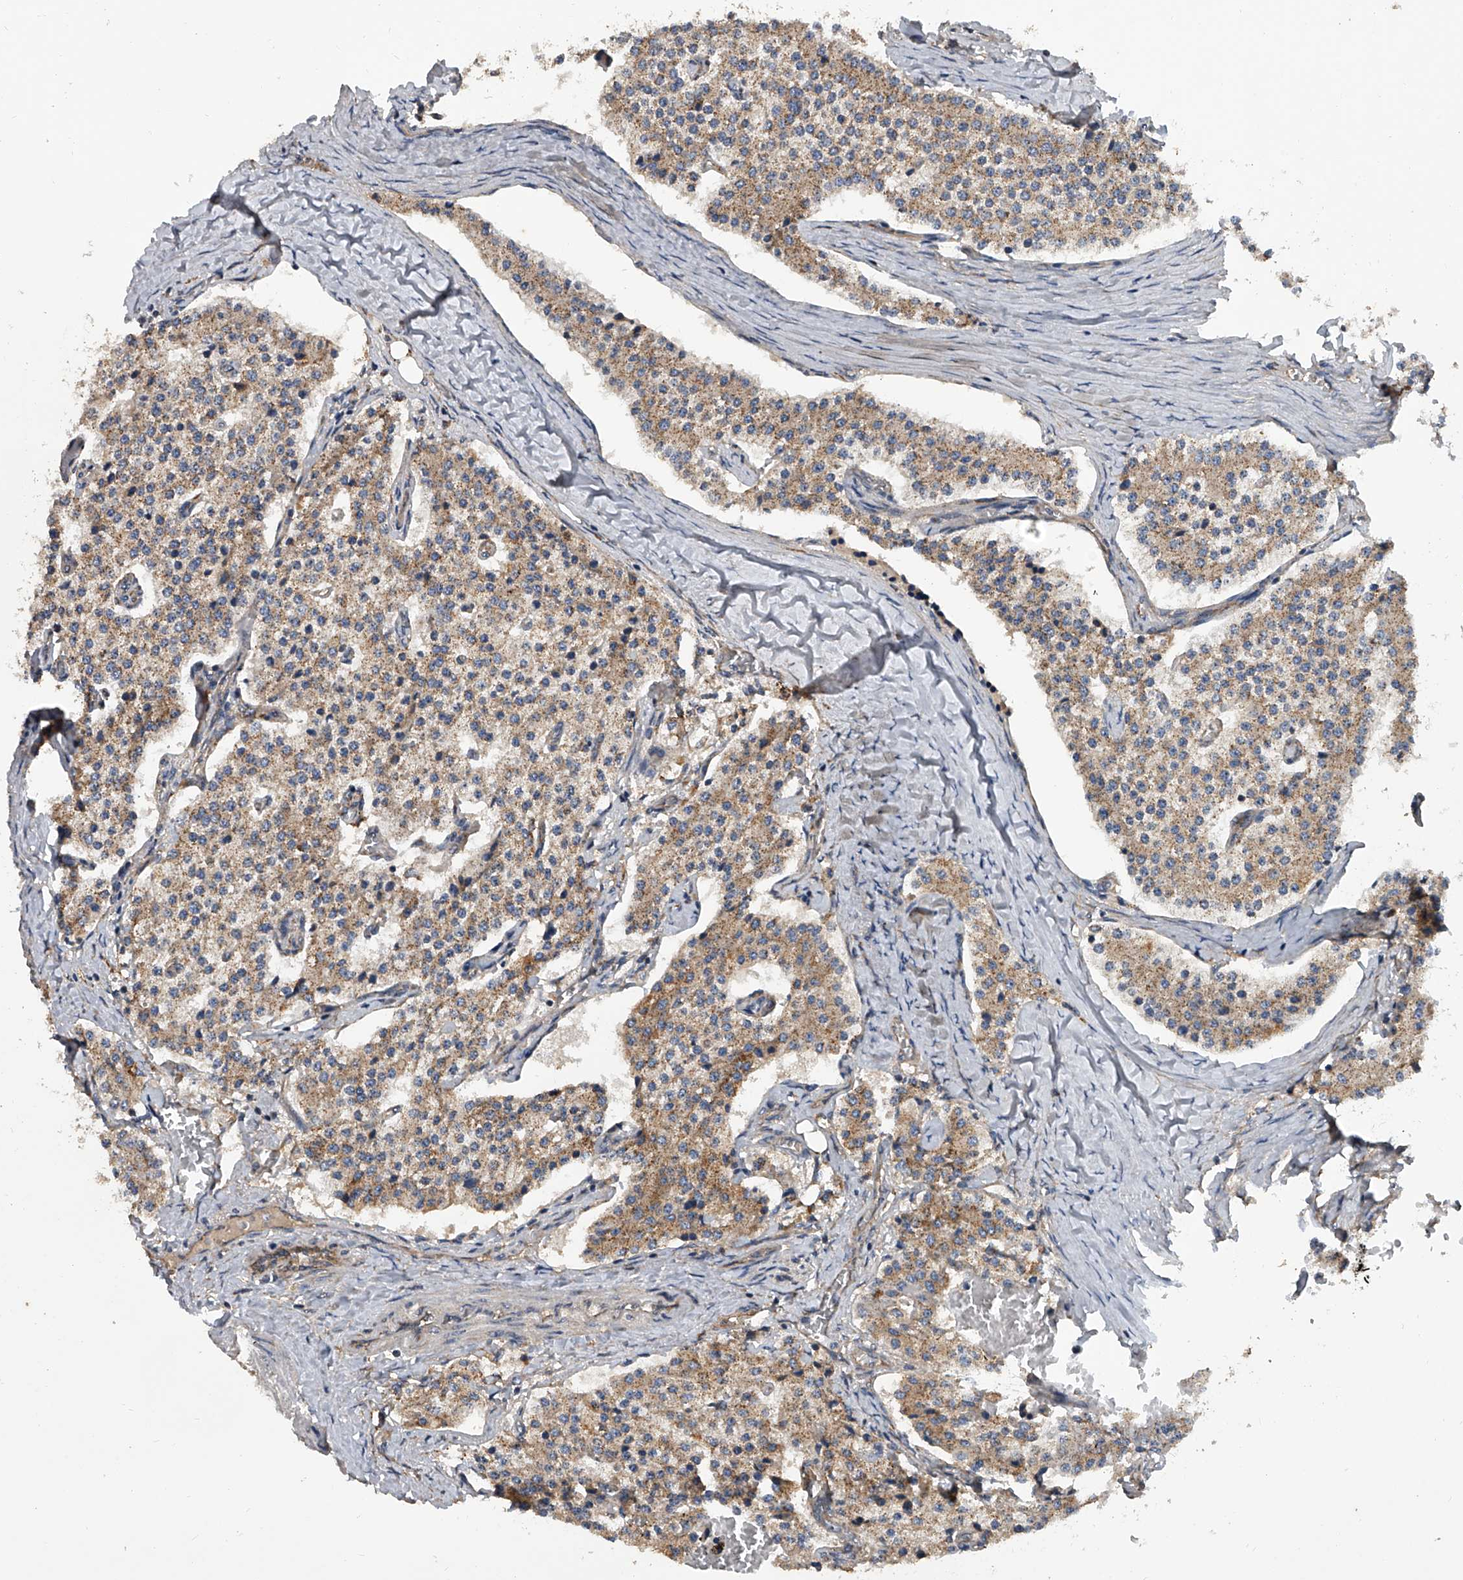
{"staining": {"intensity": "weak", "quantity": "25%-75%", "location": "cytoplasmic/membranous"}, "tissue": "carcinoid", "cell_type": "Tumor cells", "image_type": "cancer", "snomed": [{"axis": "morphology", "description": "Carcinoid, malignant, NOS"}, {"axis": "topography", "description": "Colon"}], "caption": "A low amount of weak cytoplasmic/membranous staining is appreciated in about 25%-75% of tumor cells in malignant carcinoid tissue.", "gene": "EXOC4", "patient": {"sex": "female", "age": 52}}